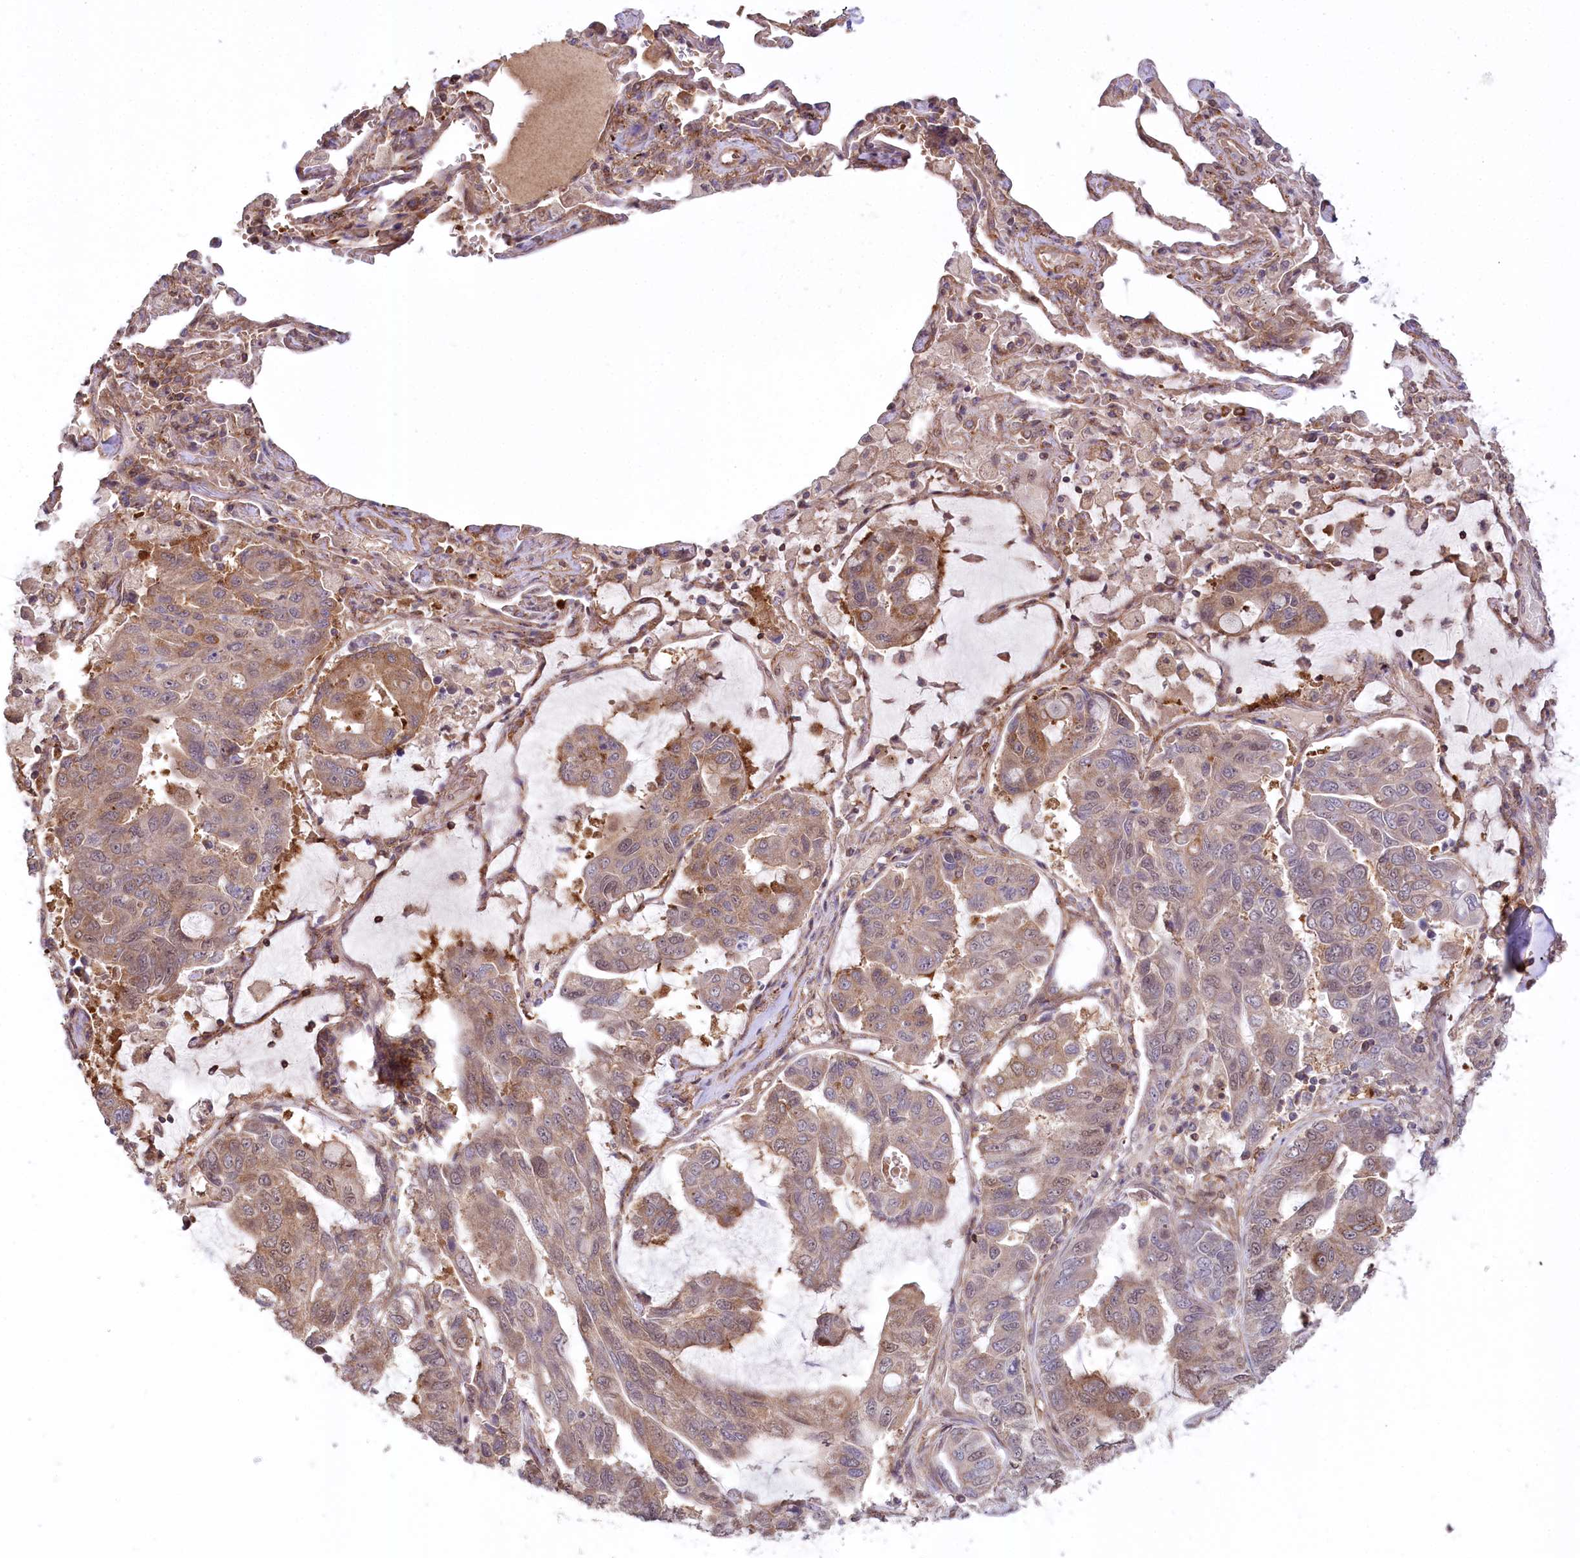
{"staining": {"intensity": "moderate", "quantity": "<25%", "location": "cytoplasmic/membranous"}, "tissue": "lung cancer", "cell_type": "Tumor cells", "image_type": "cancer", "snomed": [{"axis": "morphology", "description": "Adenocarcinoma, NOS"}, {"axis": "topography", "description": "Lung"}], "caption": "Protein expression by IHC demonstrates moderate cytoplasmic/membranous positivity in approximately <25% of tumor cells in lung cancer (adenocarcinoma).", "gene": "CCDC91", "patient": {"sex": "male", "age": 64}}